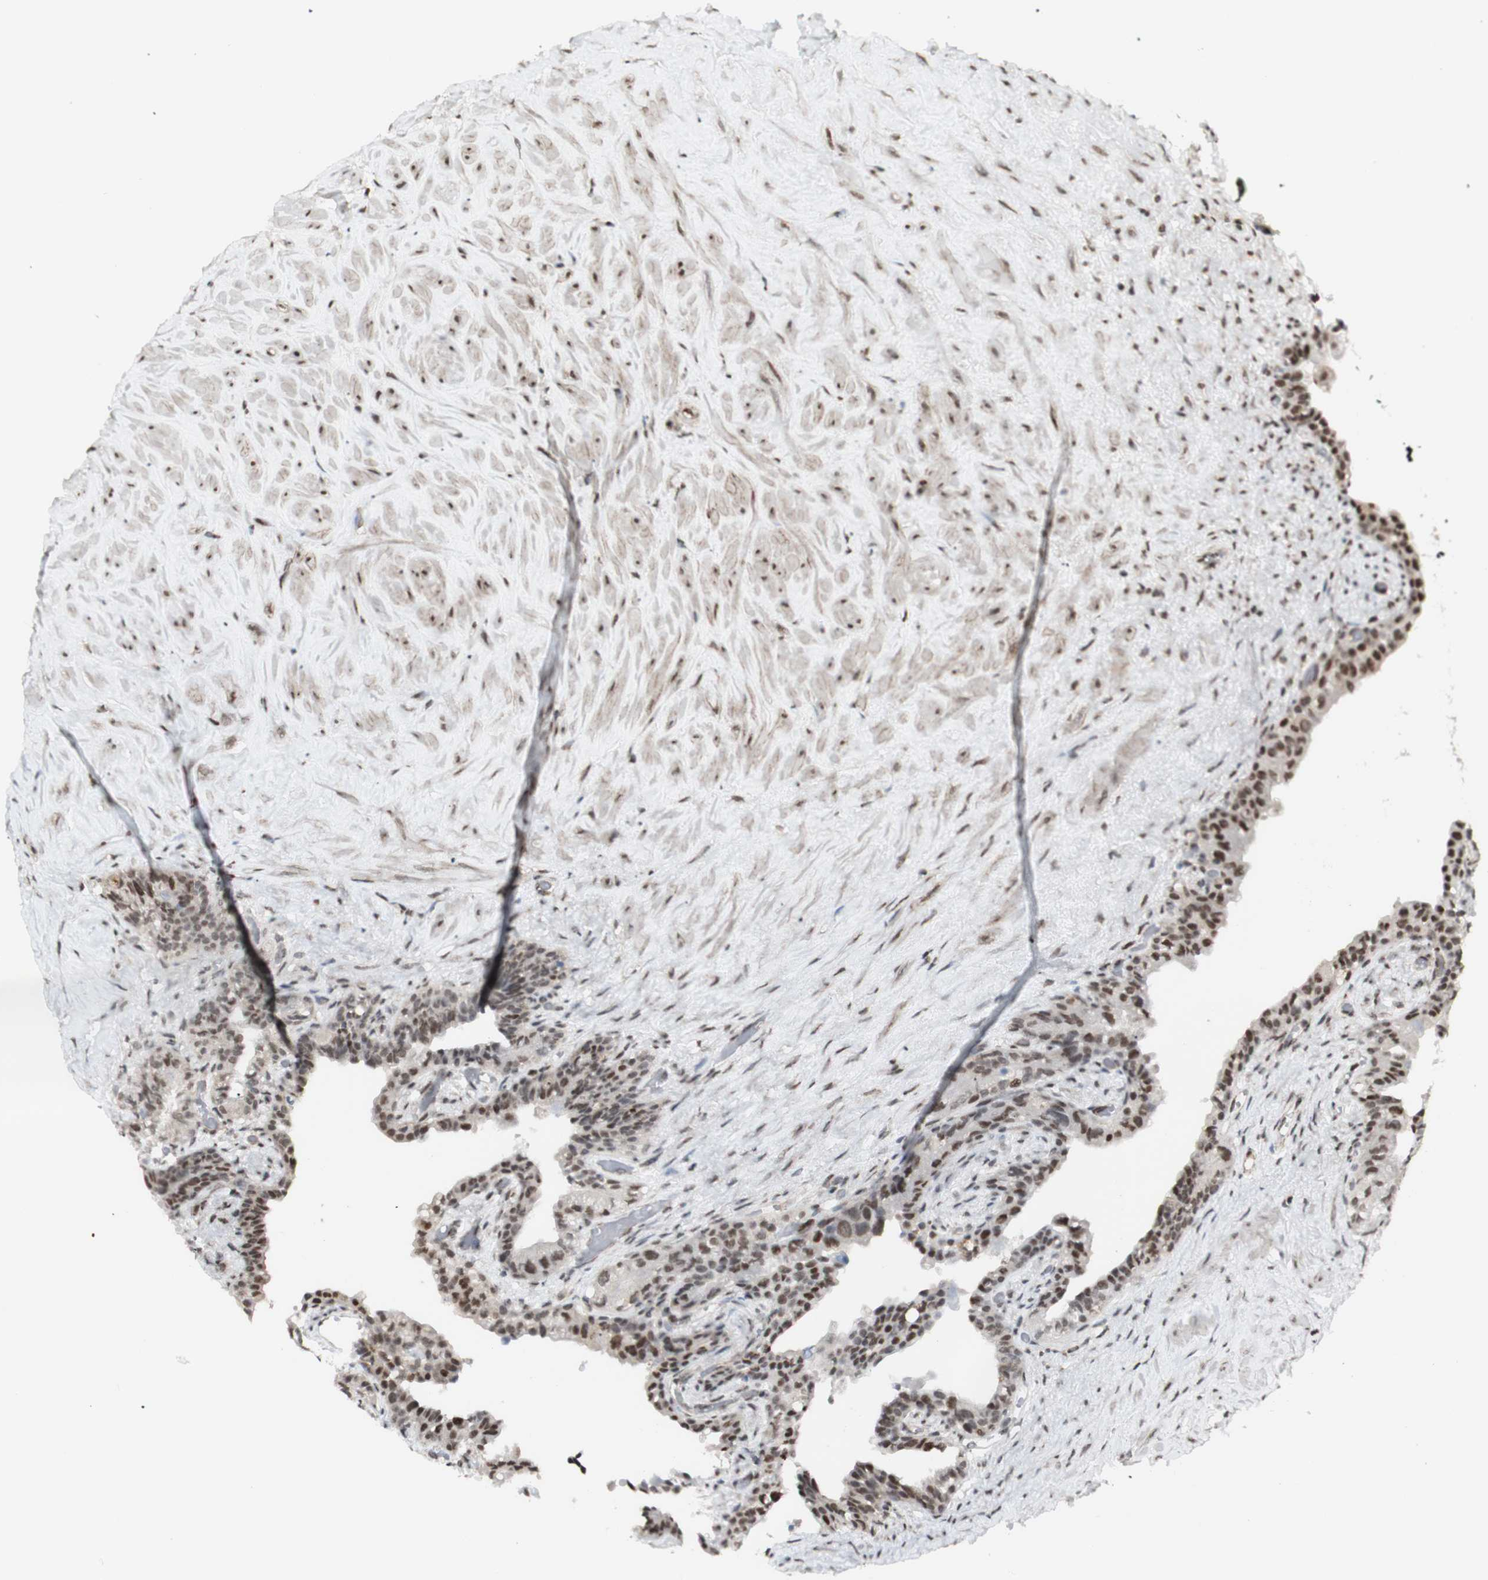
{"staining": {"intensity": "moderate", "quantity": ">75%", "location": "nuclear"}, "tissue": "seminal vesicle", "cell_type": "Glandular cells", "image_type": "normal", "snomed": [{"axis": "morphology", "description": "Normal tissue, NOS"}, {"axis": "topography", "description": "Seminal veicle"}], "caption": "About >75% of glandular cells in unremarkable seminal vesicle demonstrate moderate nuclear protein positivity as visualized by brown immunohistochemical staining.", "gene": "ZMYM6", "patient": {"sex": "male", "age": 63}}